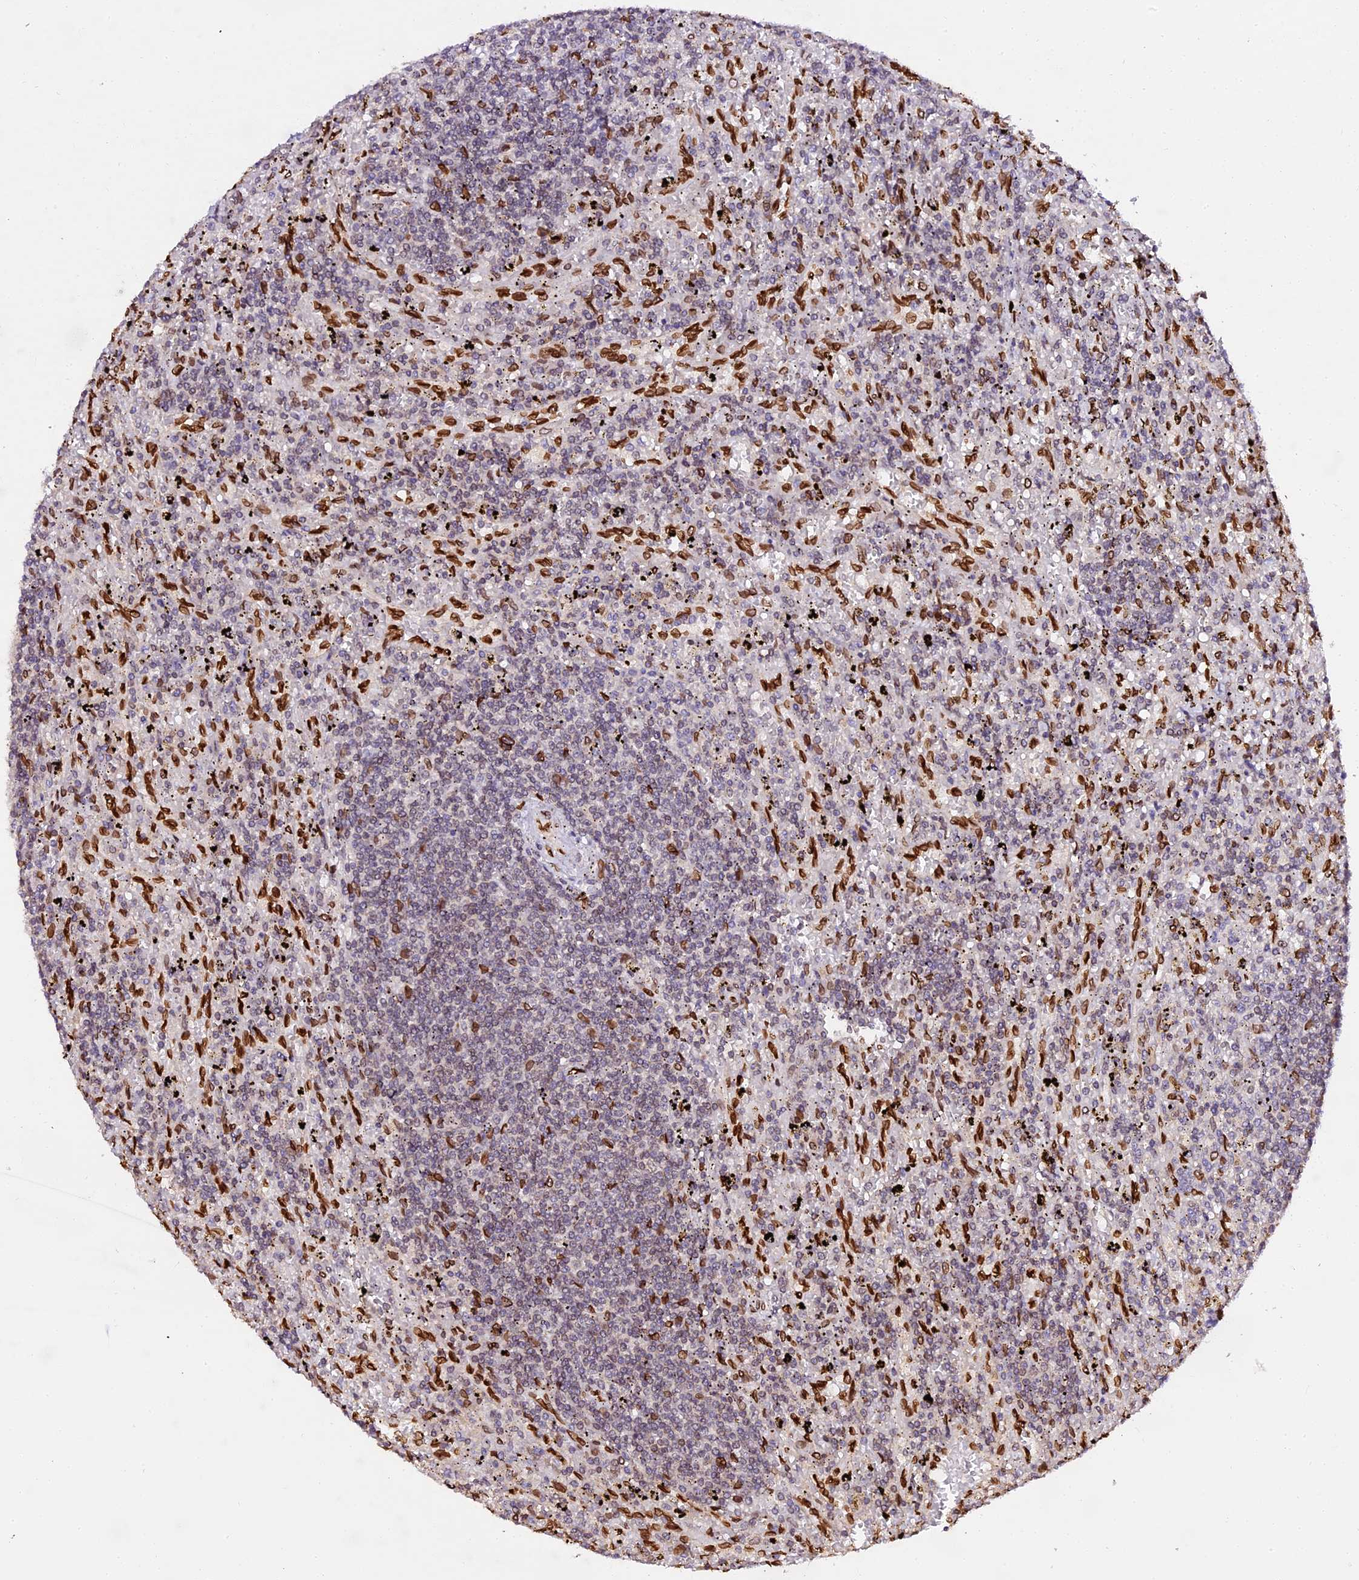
{"staining": {"intensity": "negative", "quantity": "none", "location": "none"}, "tissue": "lymphoma", "cell_type": "Tumor cells", "image_type": "cancer", "snomed": [{"axis": "morphology", "description": "Malignant lymphoma, non-Hodgkin's type, Low grade"}, {"axis": "topography", "description": "Spleen"}], "caption": "High magnification brightfield microscopy of lymphoma stained with DAB (3,3'-diaminobenzidine) (brown) and counterstained with hematoxylin (blue): tumor cells show no significant positivity.", "gene": "ANAPC5", "patient": {"sex": "male", "age": 76}}